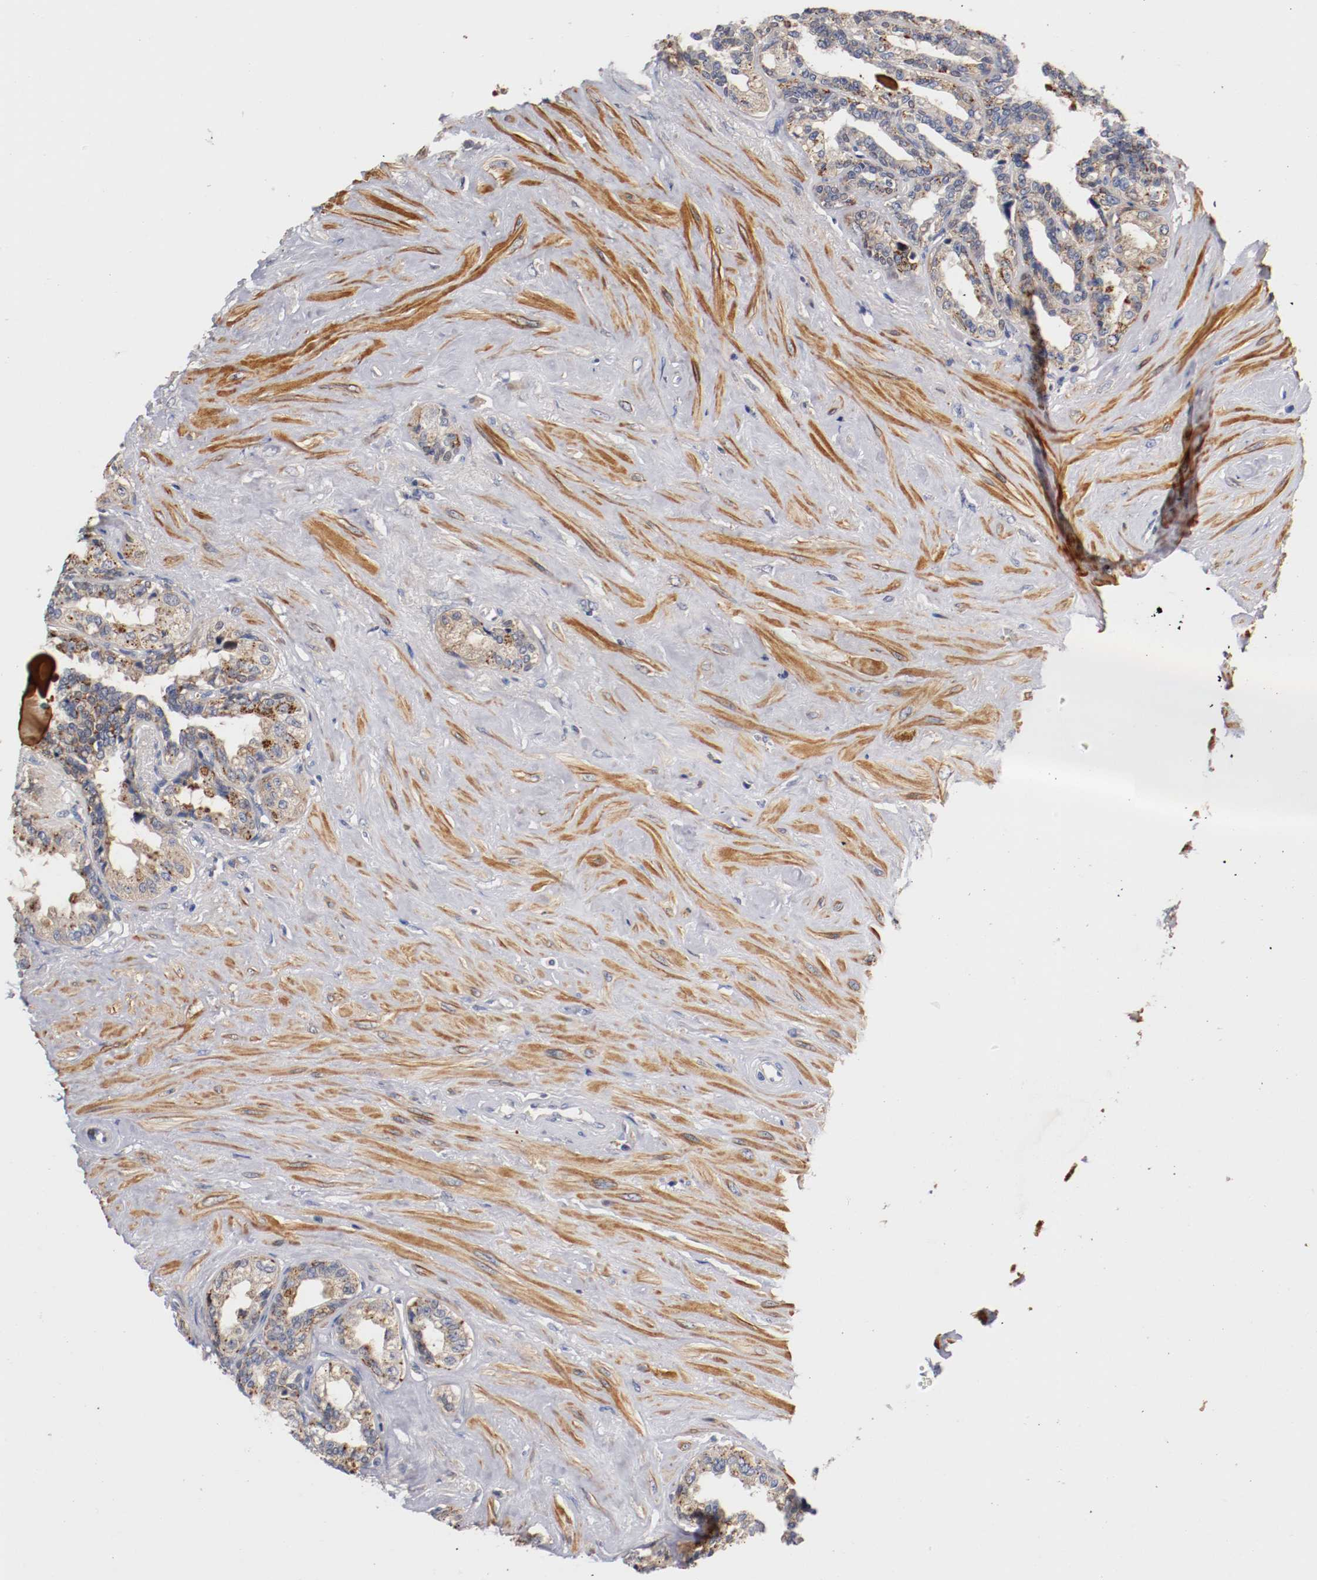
{"staining": {"intensity": "moderate", "quantity": "25%-75%", "location": "cytoplasmic/membranous"}, "tissue": "seminal vesicle", "cell_type": "Glandular cells", "image_type": "normal", "snomed": [{"axis": "morphology", "description": "Normal tissue, NOS"}, {"axis": "morphology", "description": "Inflammation, NOS"}, {"axis": "topography", "description": "Urinary bladder"}, {"axis": "topography", "description": "Prostate"}, {"axis": "topography", "description": "Seminal veicle"}], "caption": "Immunohistochemistry (DAB (3,3'-diaminobenzidine)) staining of benign seminal vesicle shows moderate cytoplasmic/membranous protein positivity in approximately 25%-75% of glandular cells.", "gene": "SEMA5A", "patient": {"sex": "male", "age": 82}}